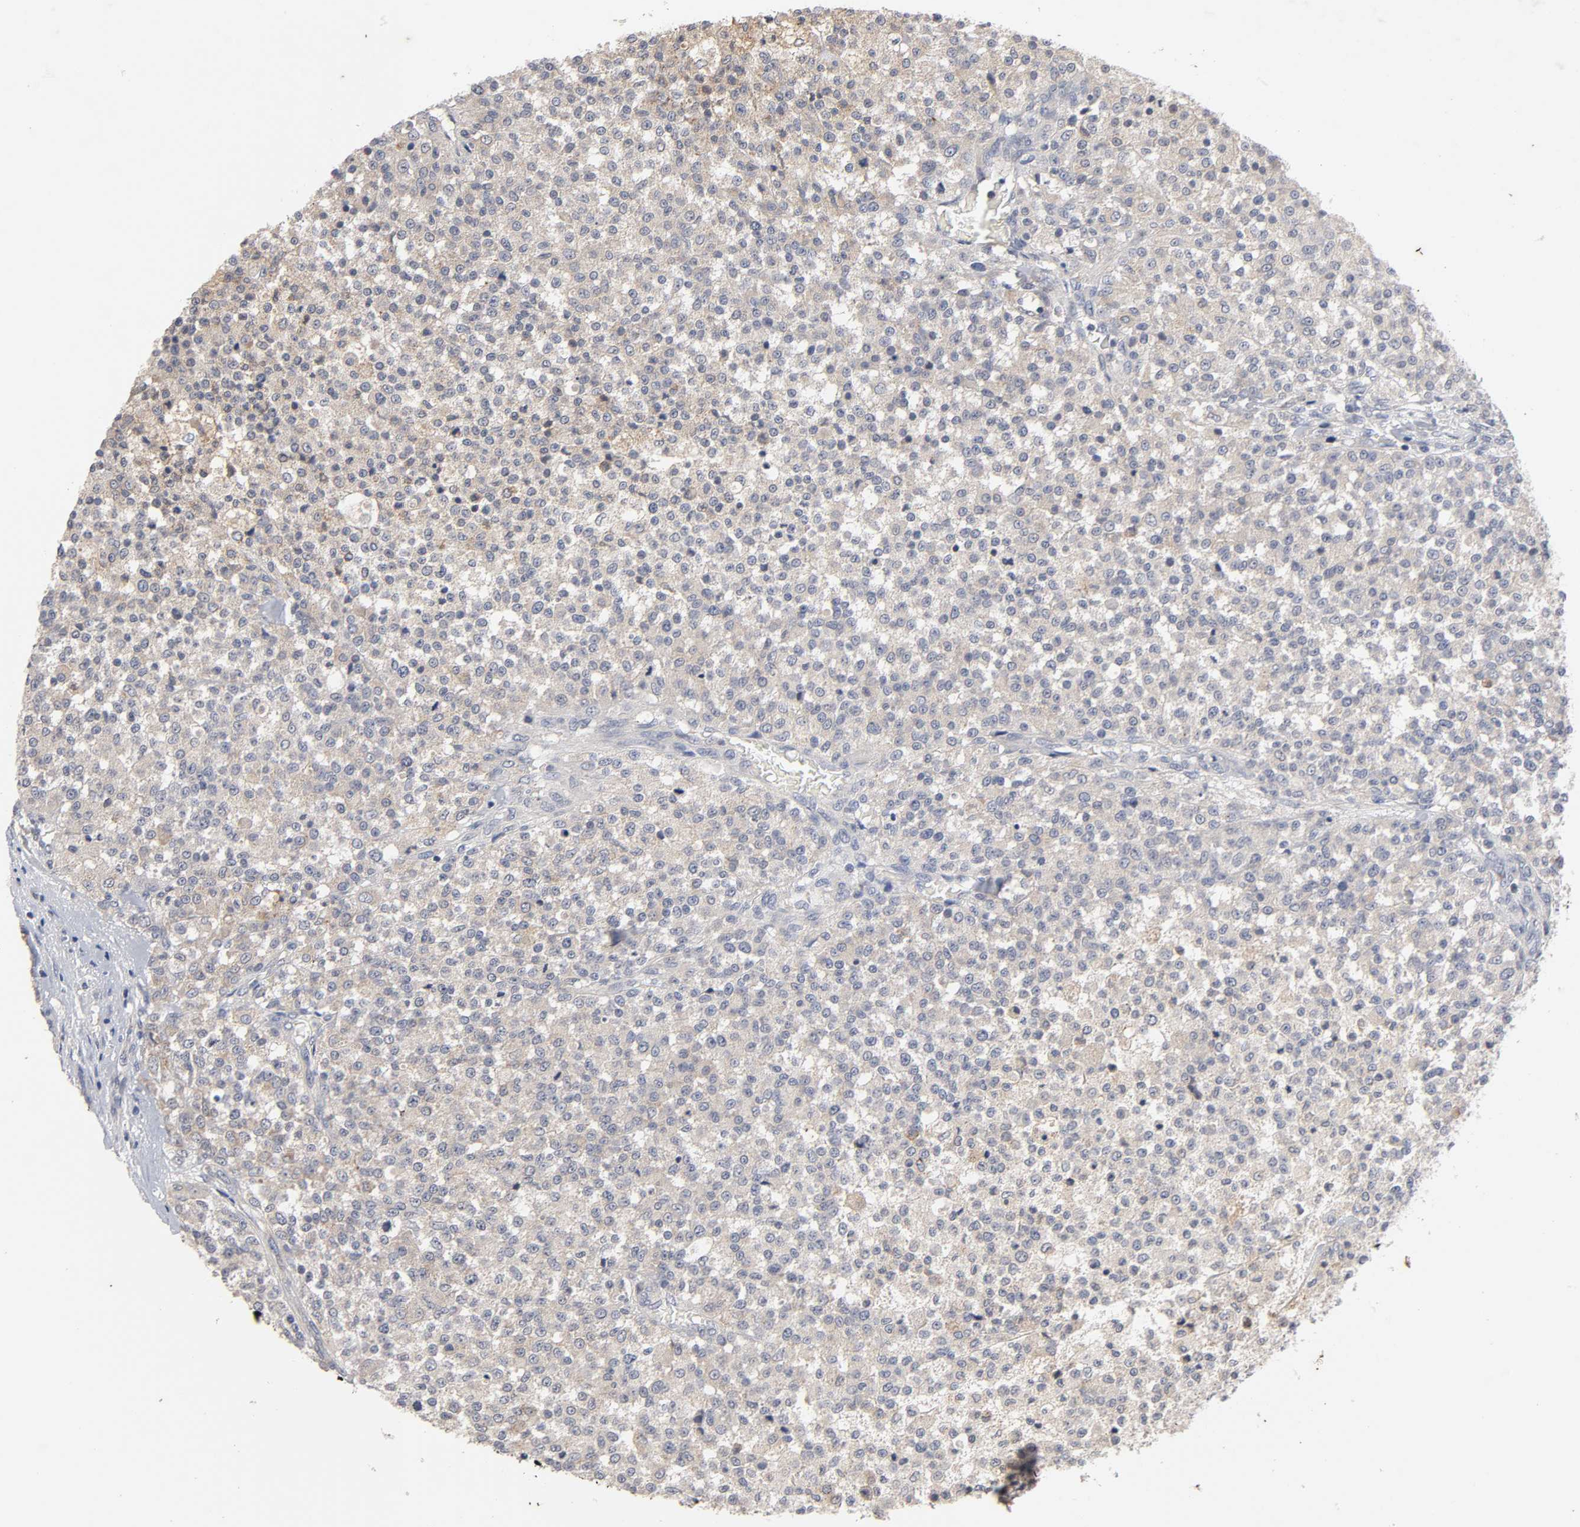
{"staining": {"intensity": "weak", "quantity": ">75%", "location": "cytoplasmic/membranous"}, "tissue": "testis cancer", "cell_type": "Tumor cells", "image_type": "cancer", "snomed": [{"axis": "morphology", "description": "Seminoma, NOS"}, {"axis": "topography", "description": "Testis"}], "caption": "Tumor cells reveal weak cytoplasmic/membranous expression in approximately >75% of cells in testis cancer (seminoma).", "gene": "CXADR", "patient": {"sex": "male", "age": 59}}